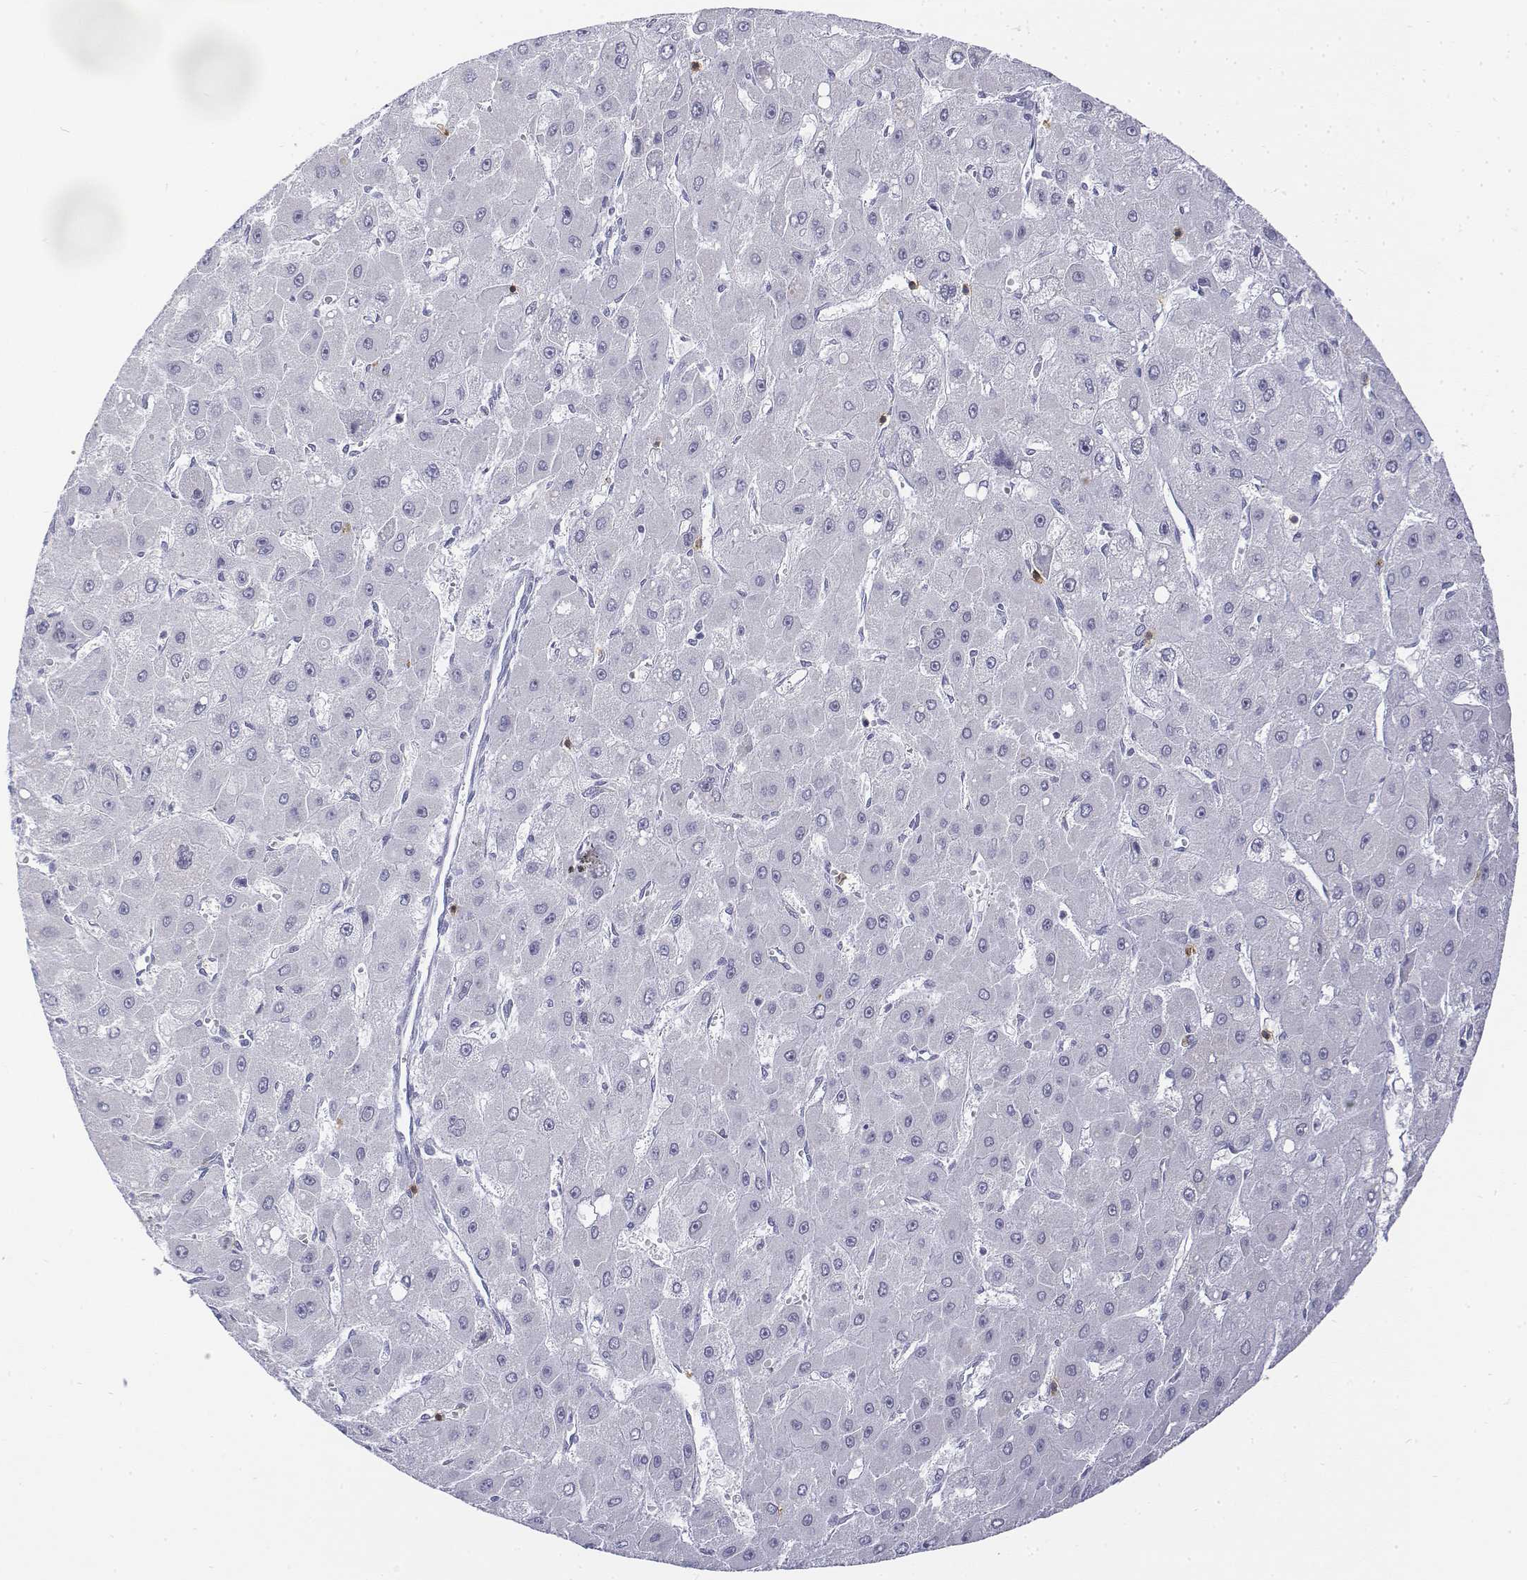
{"staining": {"intensity": "negative", "quantity": "none", "location": "none"}, "tissue": "liver cancer", "cell_type": "Tumor cells", "image_type": "cancer", "snomed": [{"axis": "morphology", "description": "Carcinoma, Hepatocellular, NOS"}, {"axis": "topography", "description": "Liver"}], "caption": "Tumor cells are negative for brown protein staining in liver hepatocellular carcinoma.", "gene": "CD3E", "patient": {"sex": "female", "age": 25}}